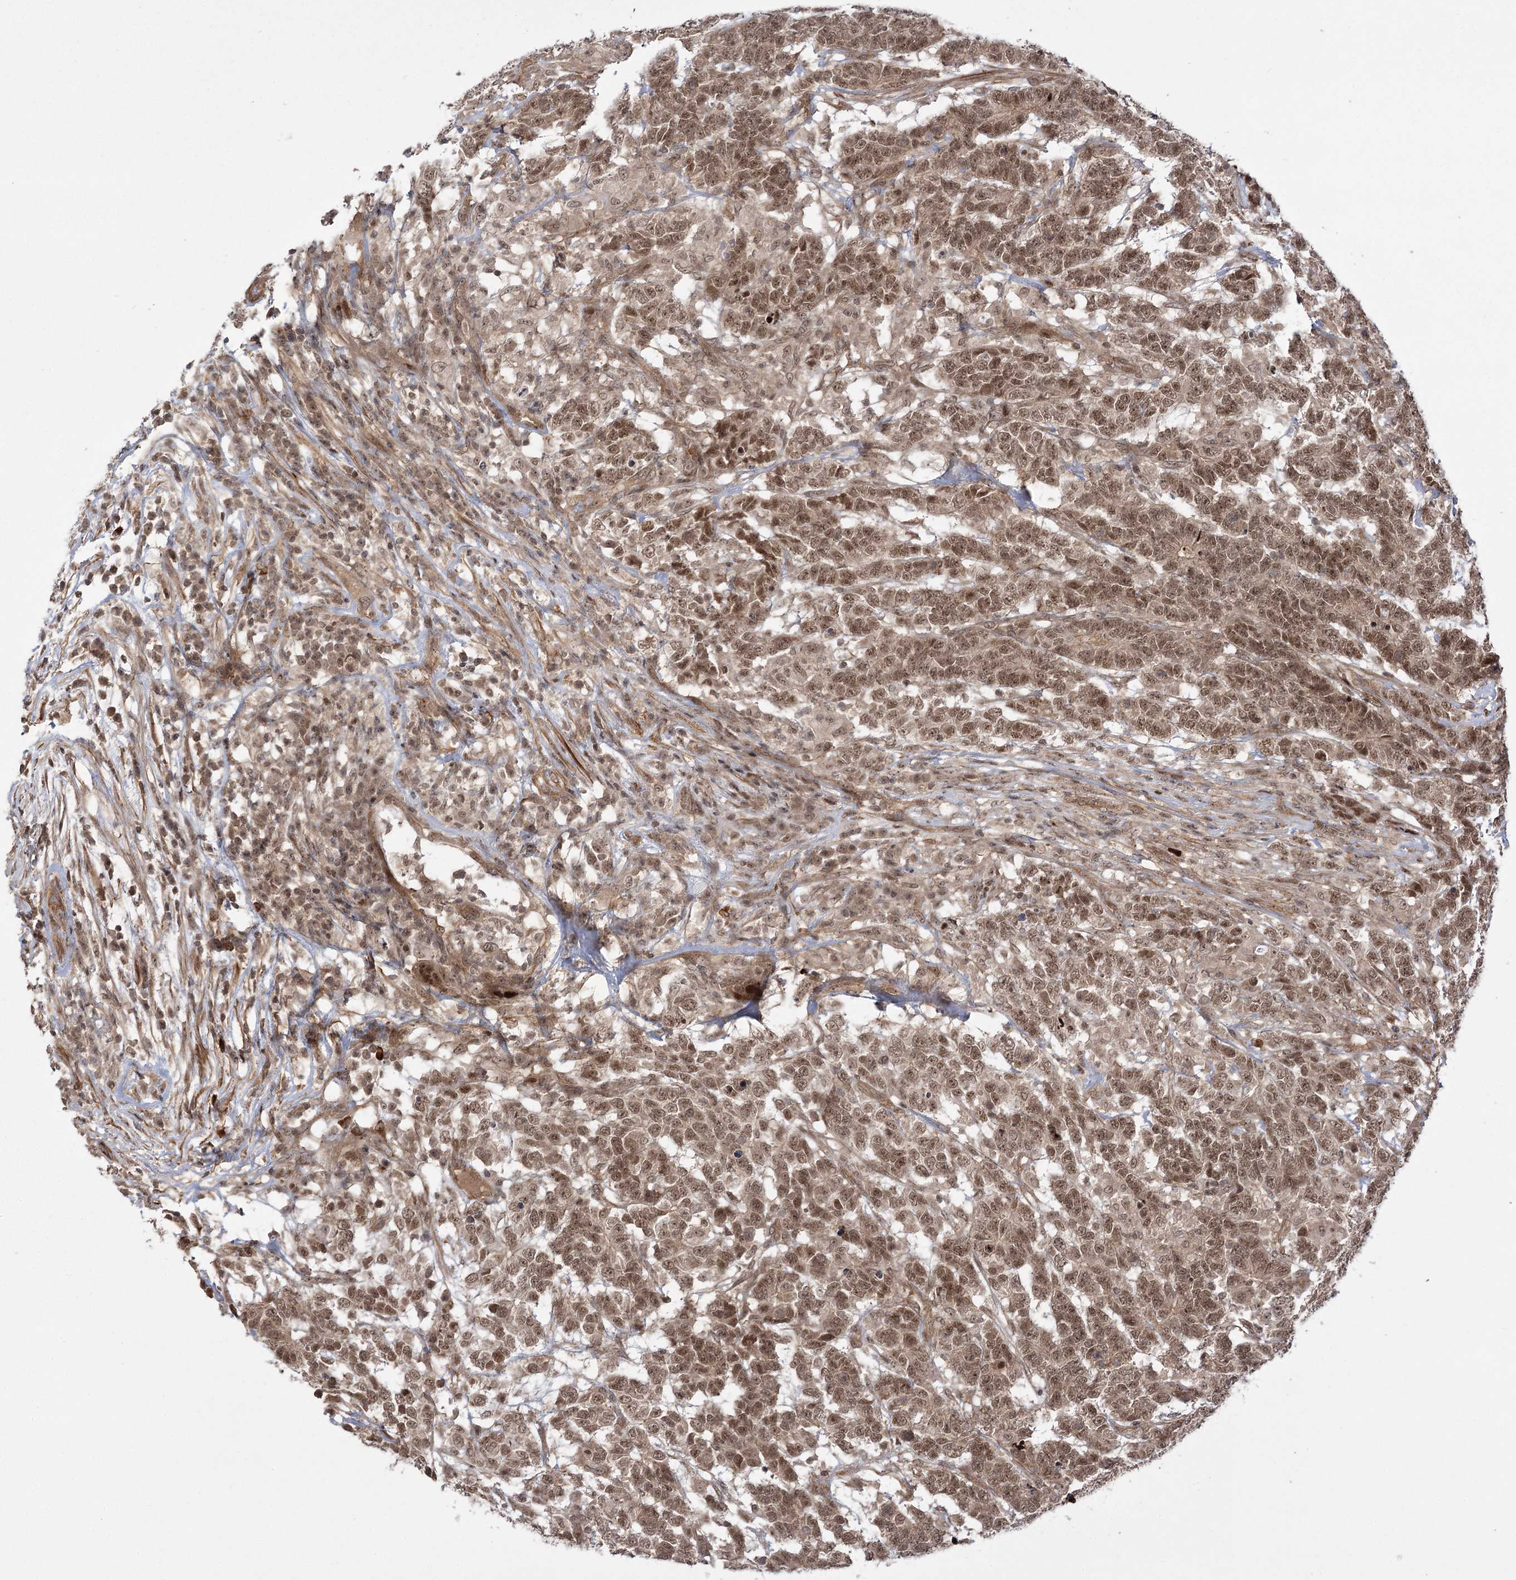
{"staining": {"intensity": "moderate", "quantity": ">75%", "location": "nuclear"}, "tissue": "testis cancer", "cell_type": "Tumor cells", "image_type": "cancer", "snomed": [{"axis": "morphology", "description": "Carcinoma, Embryonal, NOS"}, {"axis": "topography", "description": "Testis"}], "caption": "An image showing moderate nuclear positivity in about >75% of tumor cells in embryonal carcinoma (testis), as visualized by brown immunohistochemical staining.", "gene": "HELQ", "patient": {"sex": "male", "age": 26}}